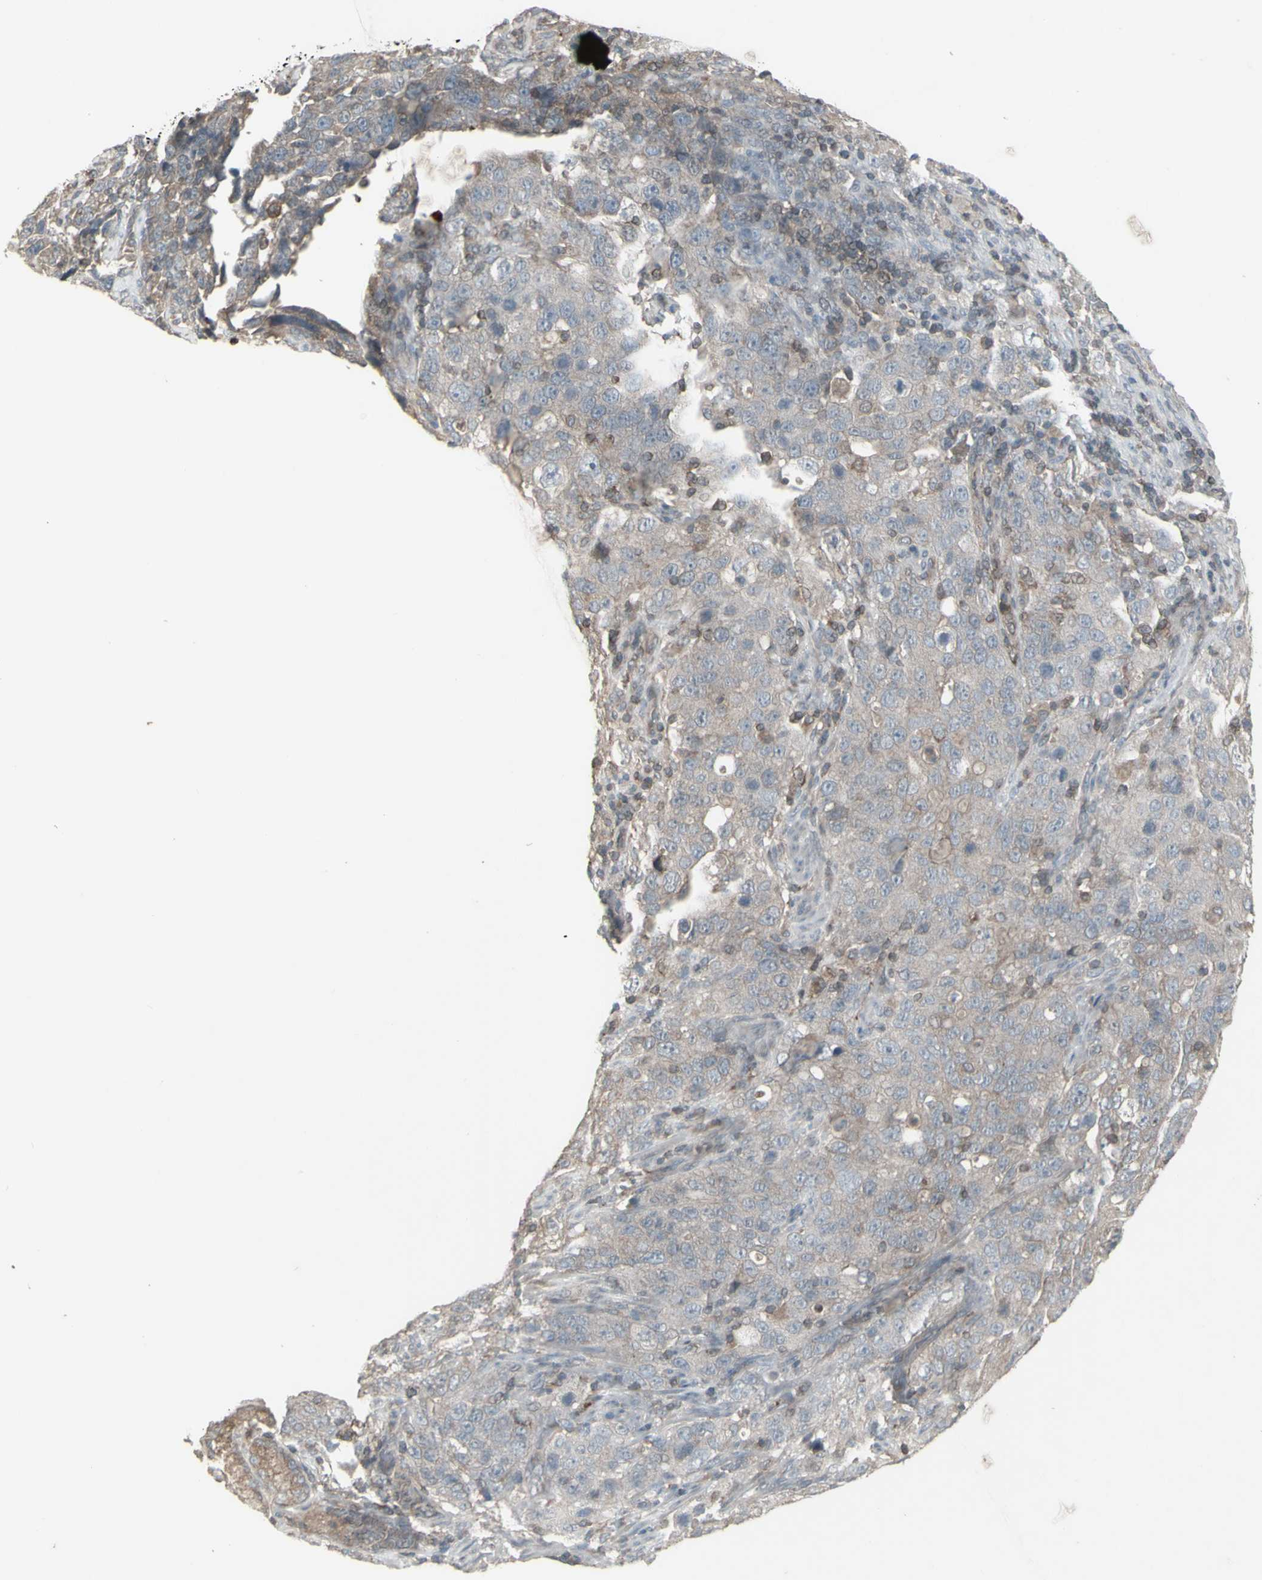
{"staining": {"intensity": "negative", "quantity": "none", "location": "none"}, "tissue": "stomach cancer", "cell_type": "Tumor cells", "image_type": "cancer", "snomed": [{"axis": "morphology", "description": "Normal tissue, NOS"}, {"axis": "morphology", "description": "Adenocarcinoma, NOS"}, {"axis": "topography", "description": "Stomach"}], "caption": "Immunohistochemistry (IHC) photomicrograph of stomach cancer (adenocarcinoma) stained for a protein (brown), which demonstrates no positivity in tumor cells. (Brightfield microscopy of DAB (3,3'-diaminobenzidine) immunohistochemistry at high magnification).", "gene": "CSK", "patient": {"sex": "male", "age": 48}}